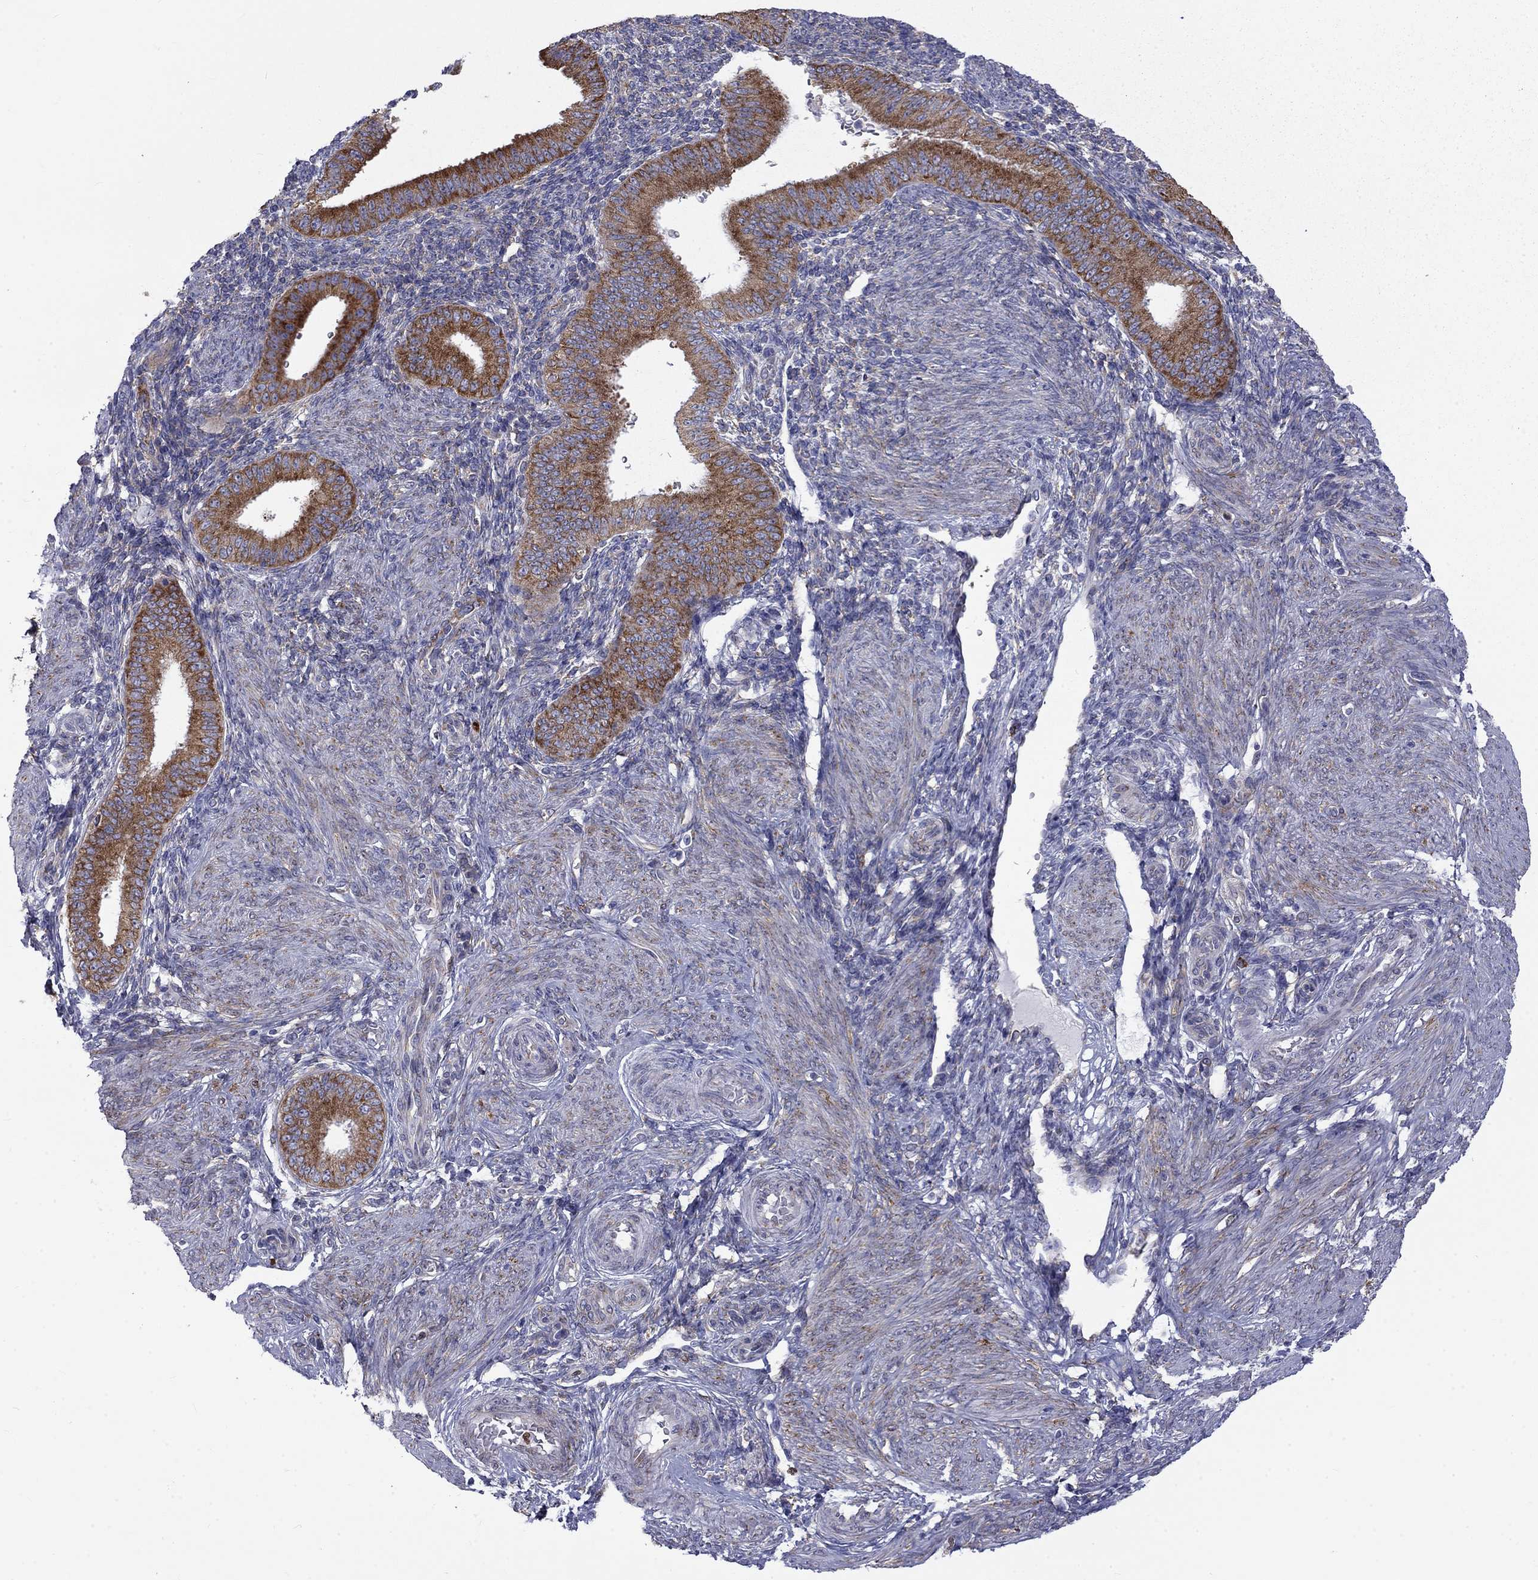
{"staining": {"intensity": "negative", "quantity": "none", "location": "none"}, "tissue": "endometrium", "cell_type": "Cells in endometrial stroma", "image_type": "normal", "snomed": [{"axis": "morphology", "description": "Normal tissue, NOS"}, {"axis": "topography", "description": "Endometrium"}], "caption": "High power microscopy micrograph of an IHC micrograph of benign endometrium, revealing no significant expression in cells in endometrial stroma.", "gene": "PABPC4", "patient": {"sex": "female", "age": 39}}